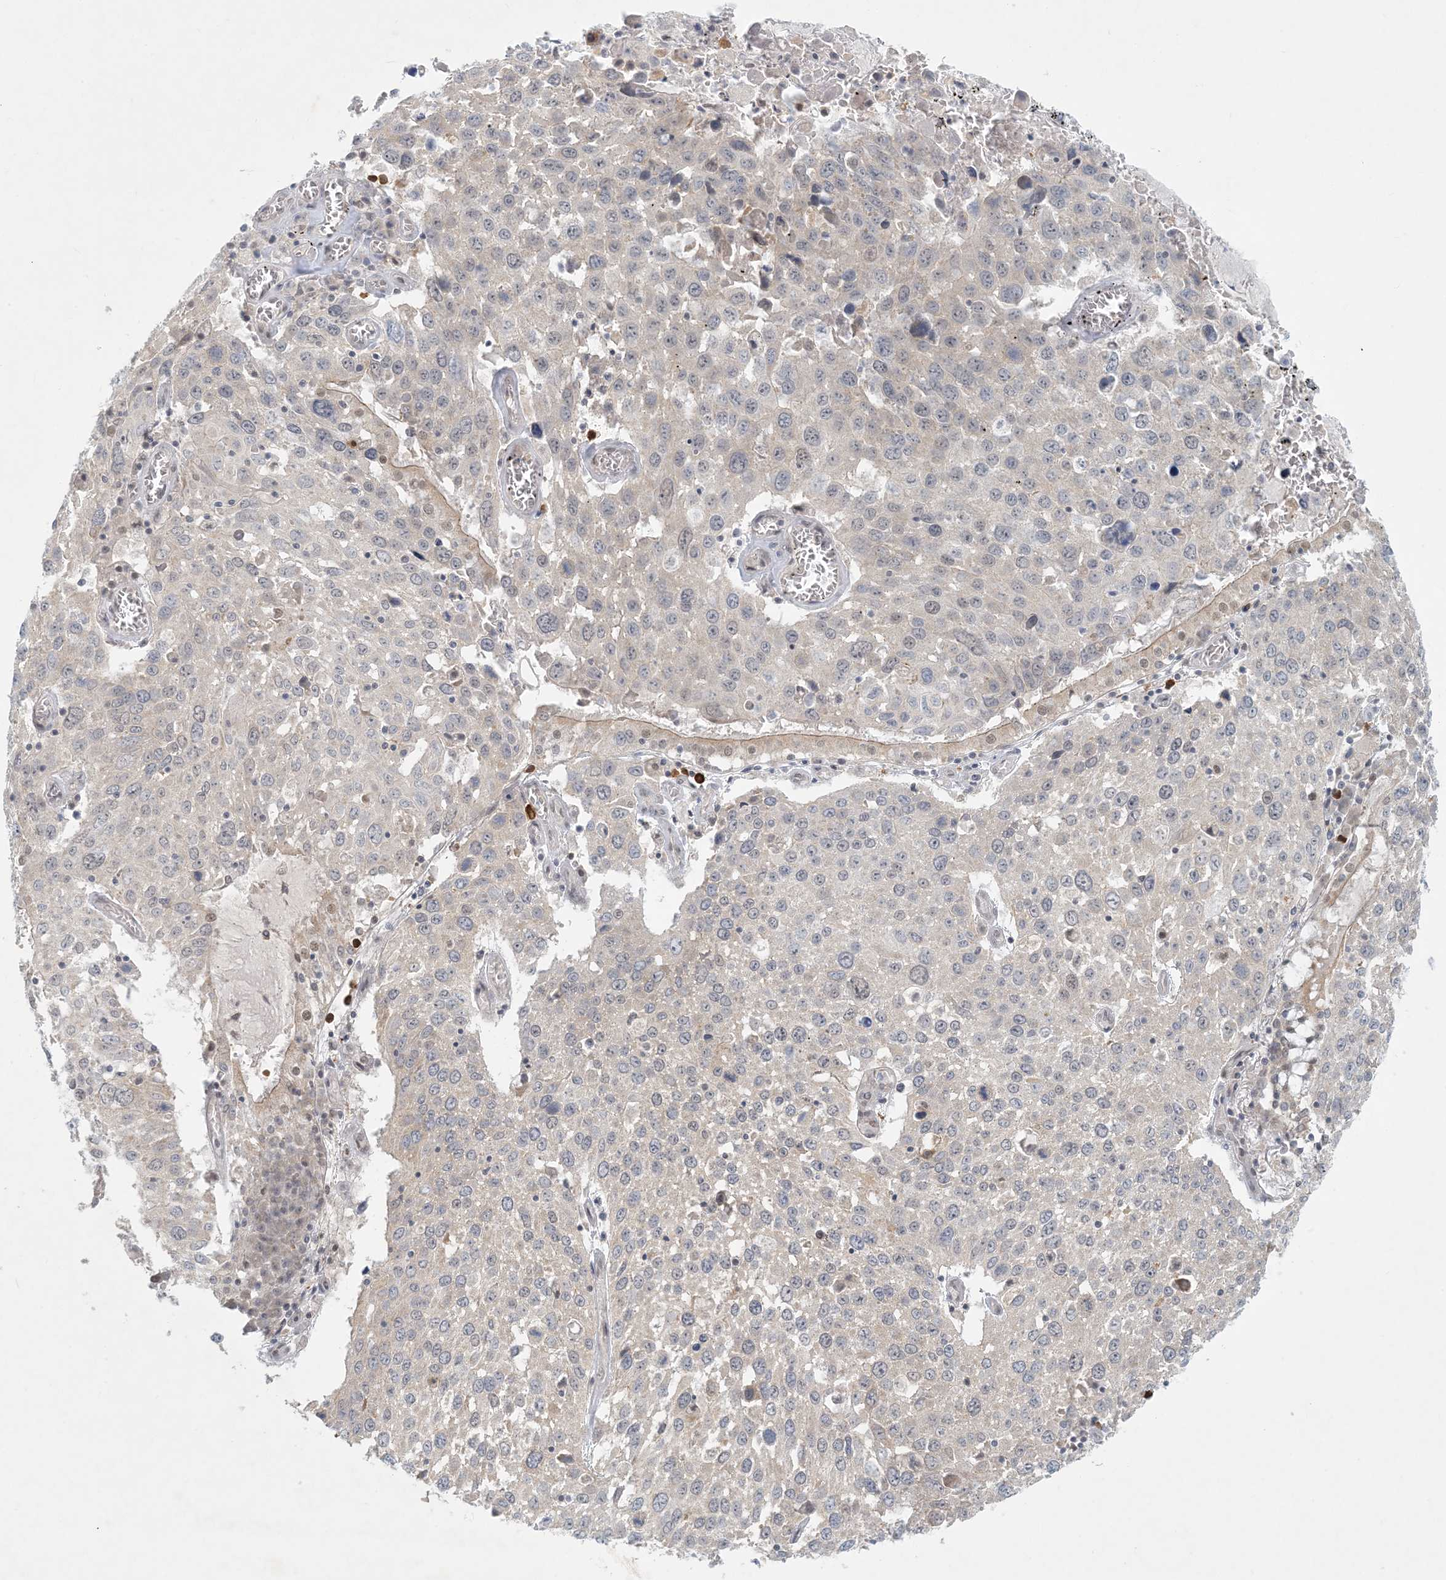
{"staining": {"intensity": "negative", "quantity": "none", "location": "none"}, "tissue": "lung cancer", "cell_type": "Tumor cells", "image_type": "cancer", "snomed": [{"axis": "morphology", "description": "Squamous cell carcinoma, NOS"}, {"axis": "topography", "description": "Lung"}], "caption": "An image of human lung cancer is negative for staining in tumor cells.", "gene": "OBI1", "patient": {"sex": "male", "age": 65}}